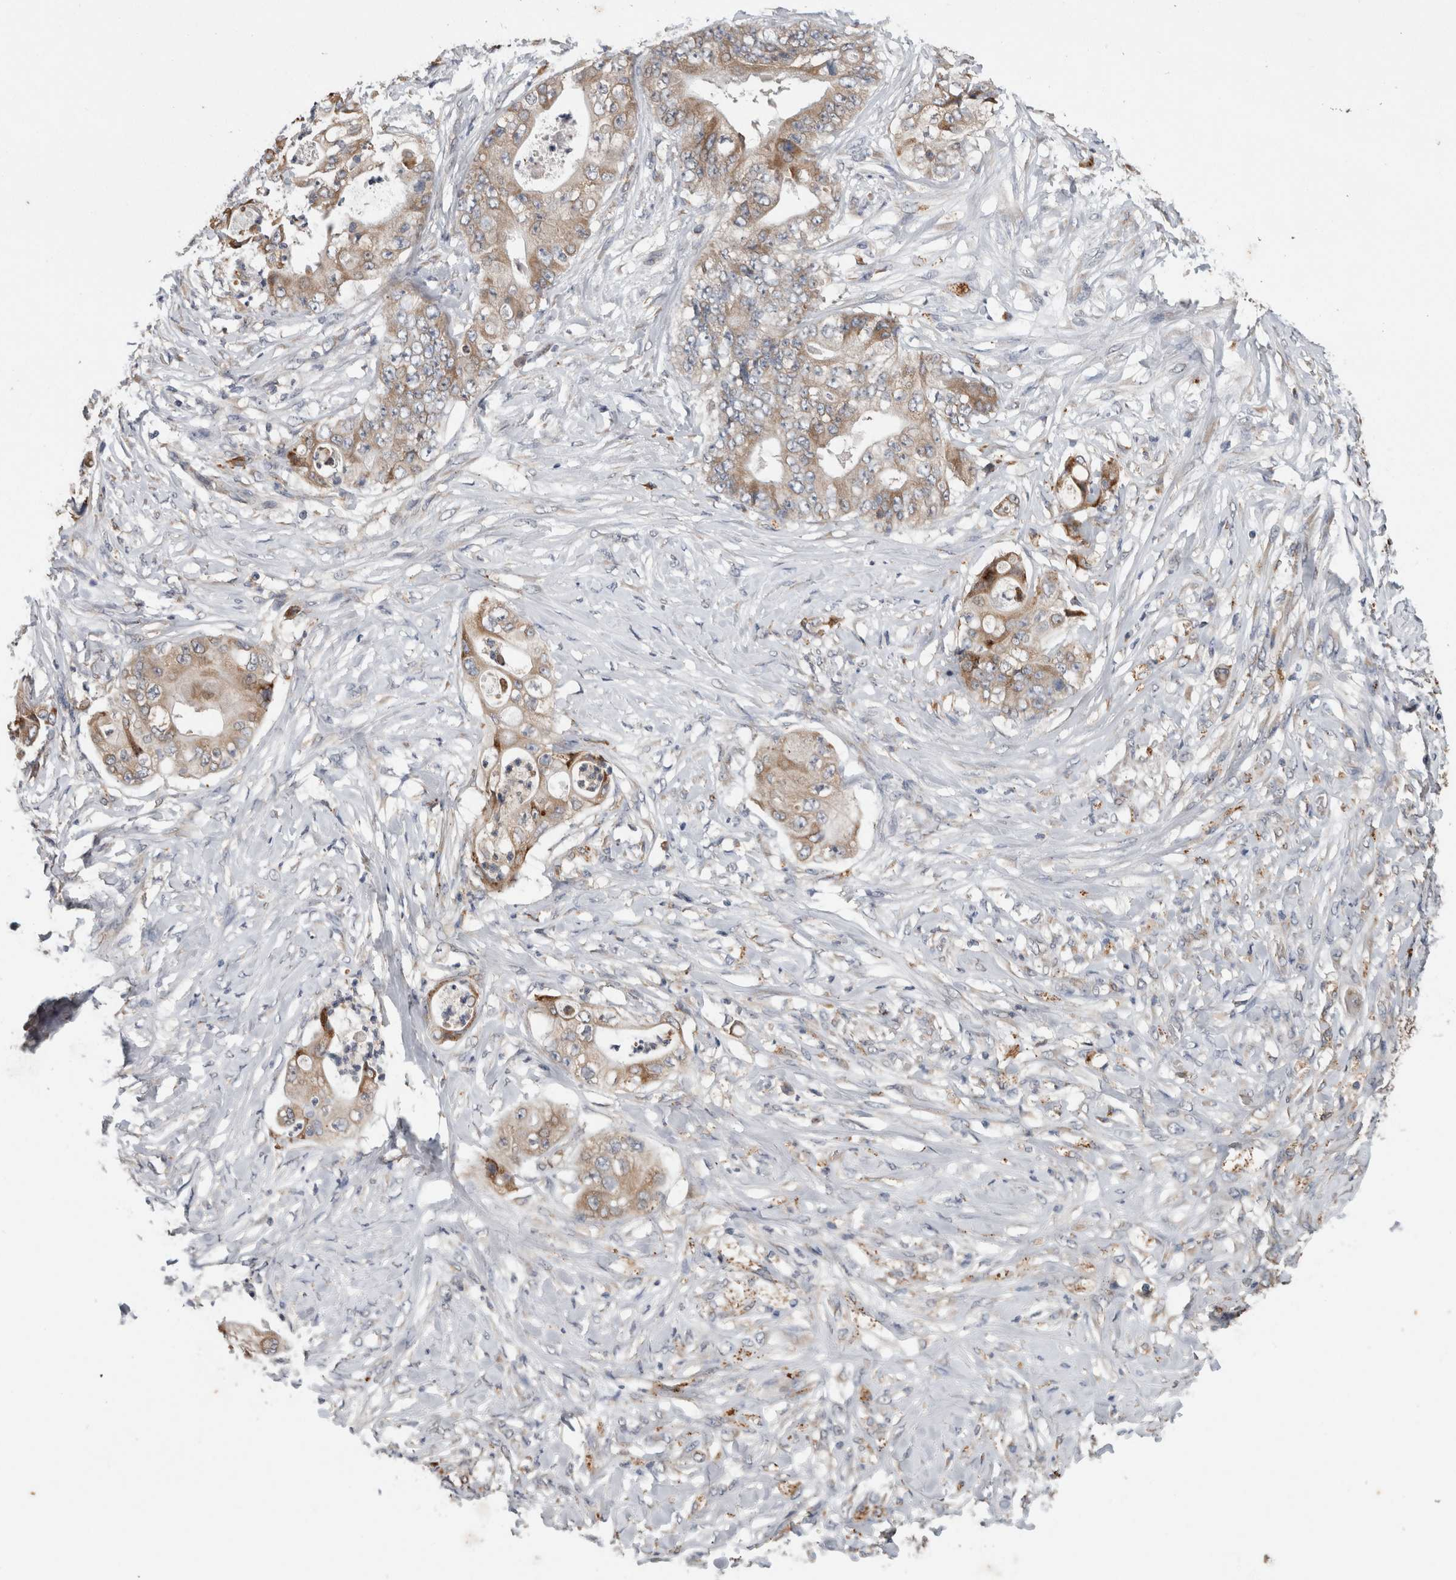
{"staining": {"intensity": "moderate", "quantity": ">75%", "location": "cytoplasmic/membranous"}, "tissue": "stomach cancer", "cell_type": "Tumor cells", "image_type": "cancer", "snomed": [{"axis": "morphology", "description": "Adenocarcinoma, NOS"}, {"axis": "topography", "description": "Stomach"}], "caption": "IHC histopathology image of neoplastic tissue: stomach cancer stained using IHC exhibits medium levels of moderate protein expression localized specifically in the cytoplasmic/membranous of tumor cells, appearing as a cytoplasmic/membranous brown color.", "gene": "ADGRL3", "patient": {"sex": "female", "age": 73}}